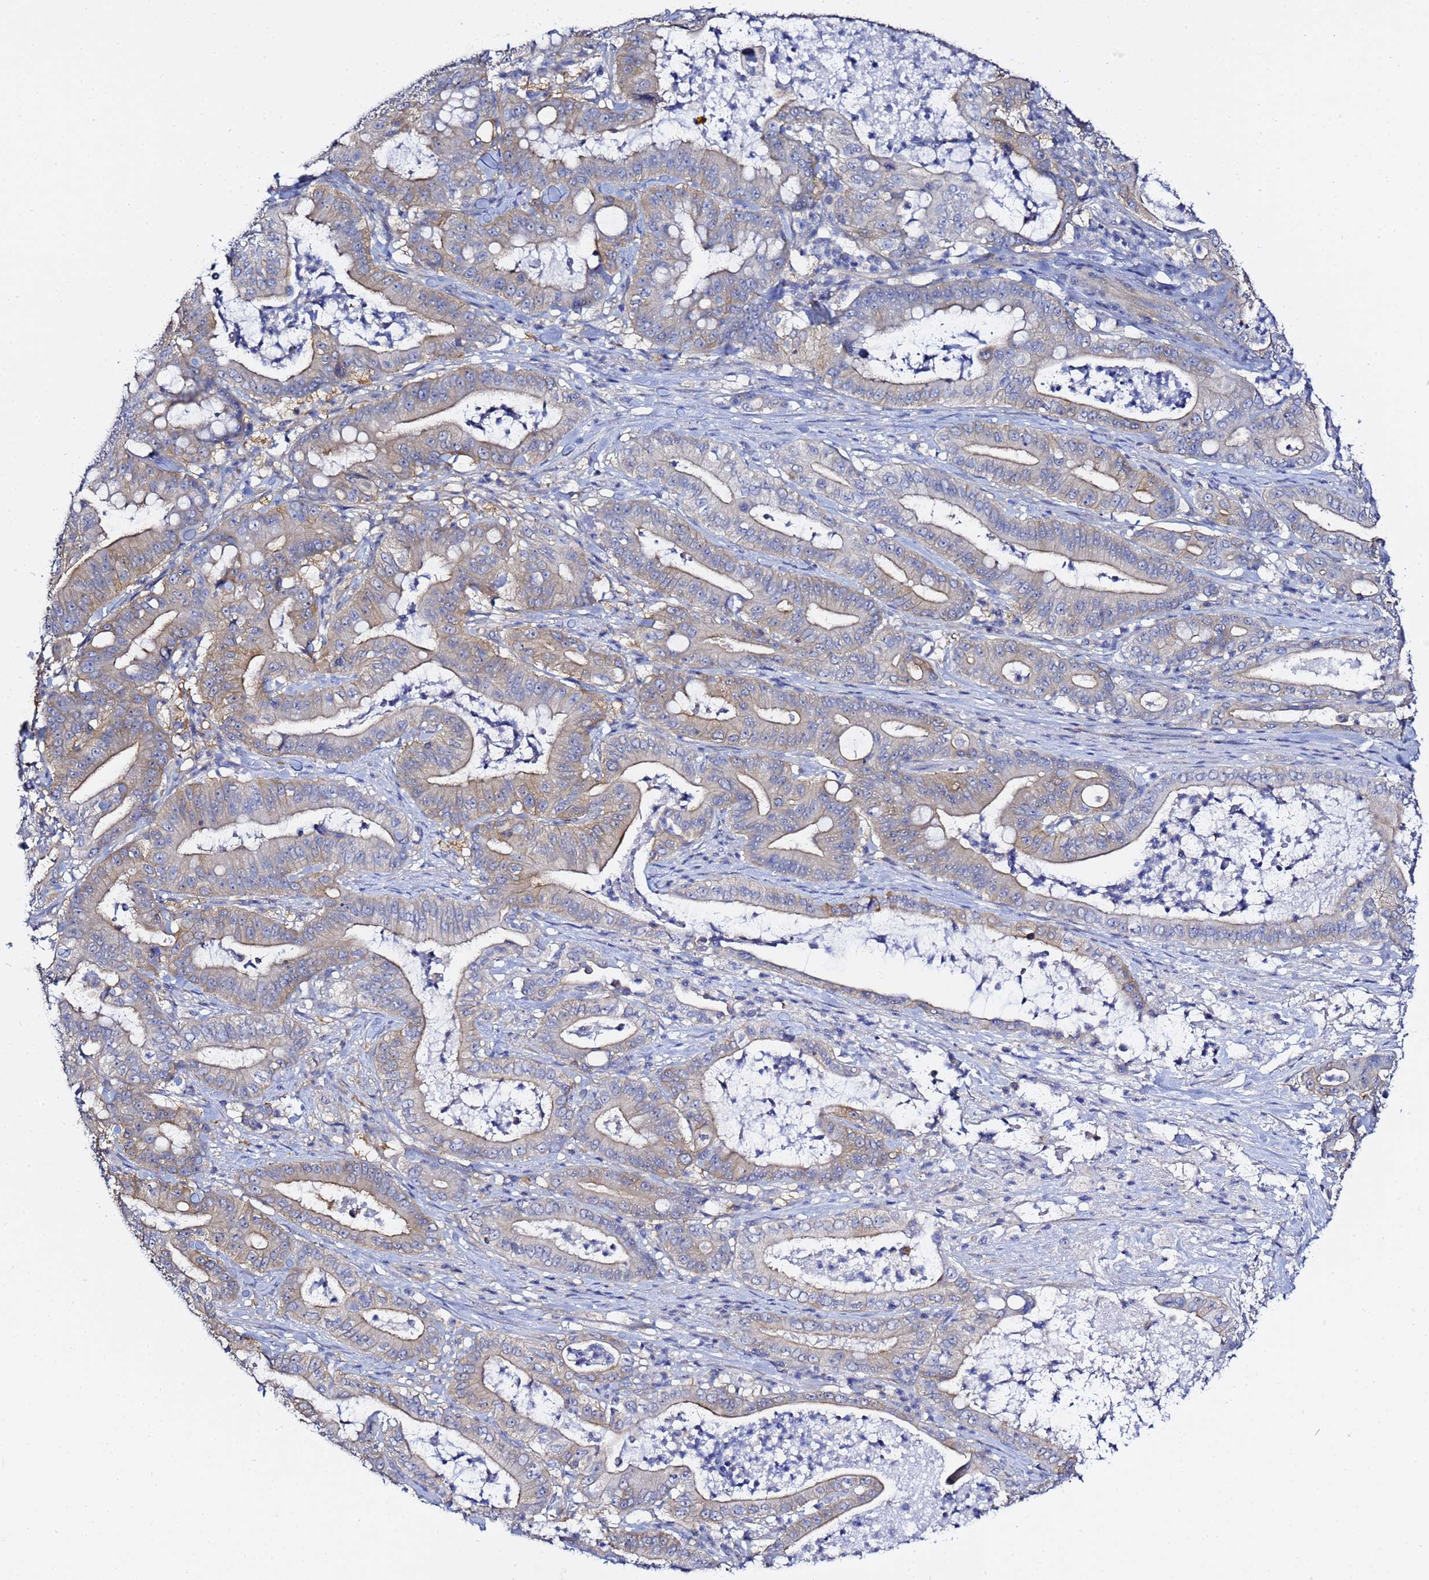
{"staining": {"intensity": "weak", "quantity": "25%-75%", "location": "cytoplasmic/membranous"}, "tissue": "pancreatic cancer", "cell_type": "Tumor cells", "image_type": "cancer", "snomed": [{"axis": "morphology", "description": "Adenocarcinoma, NOS"}, {"axis": "topography", "description": "Pancreas"}], "caption": "Immunohistochemistry (IHC) image of neoplastic tissue: human pancreatic cancer stained using IHC exhibits low levels of weak protein expression localized specifically in the cytoplasmic/membranous of tumor cells, appearing as a cytoplasmic/membranous brown color.", "gene": "LENG1", "patient": {"sex": "male", "age": 71}}